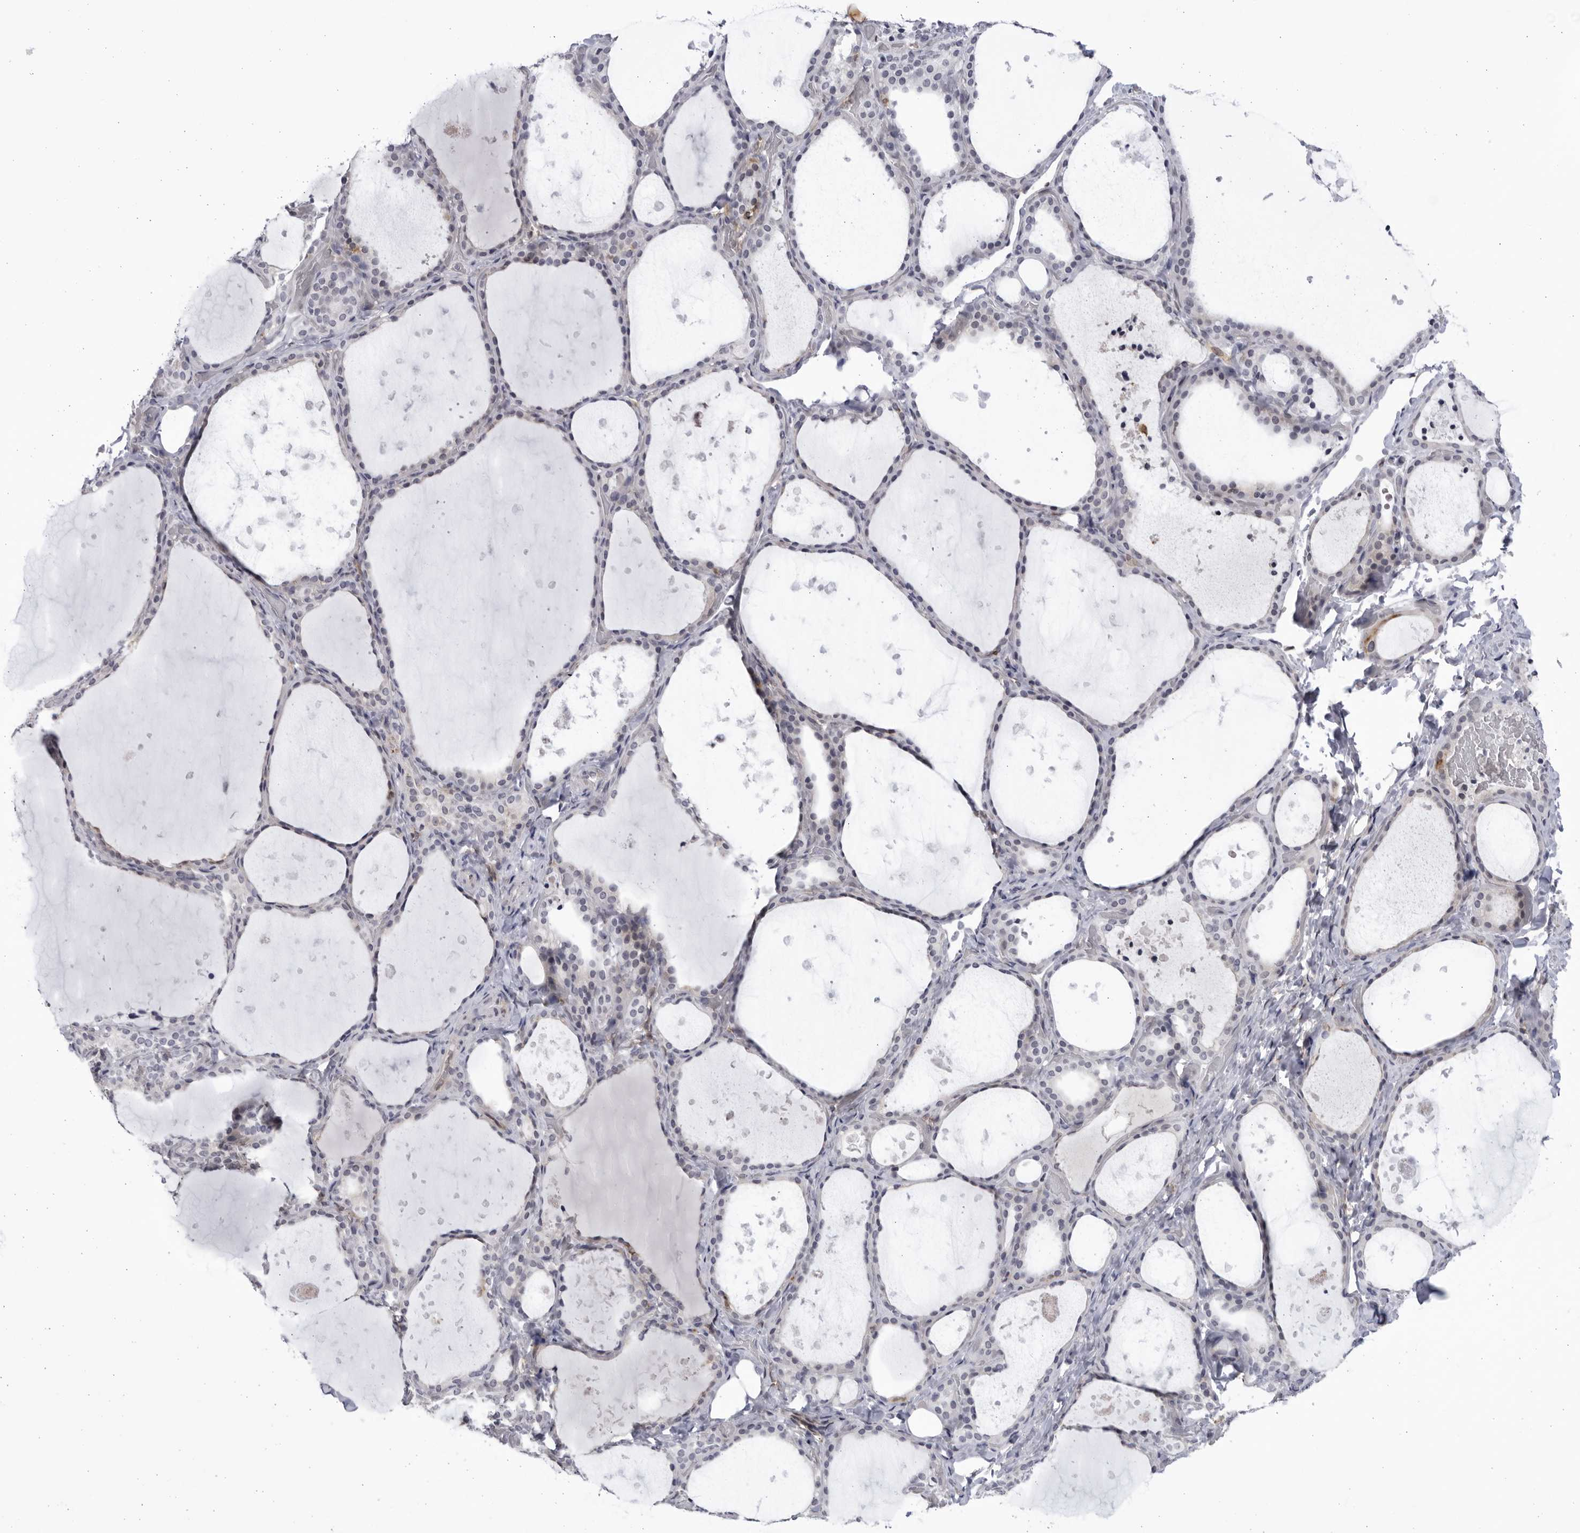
{"staining": {"intensity": "negative", "quantity": "none", "location": "none"}, "tissue": "thyroid gland", "cell_type": "Glandular cells", "image_type": "normal", "snomed": [{"axis": "morphology", "description": "Normal tissue, NOS"}, {"axis": "topography", "description": "Thyroid gland"}], "caption": "Glandular cells show no significant protein positivity in benign thyroid gland. (DAB immunohistochemistry (IHC), high magnification).", "gene": "BMP2K", "patient": {"sex": "female", "age": 44}}